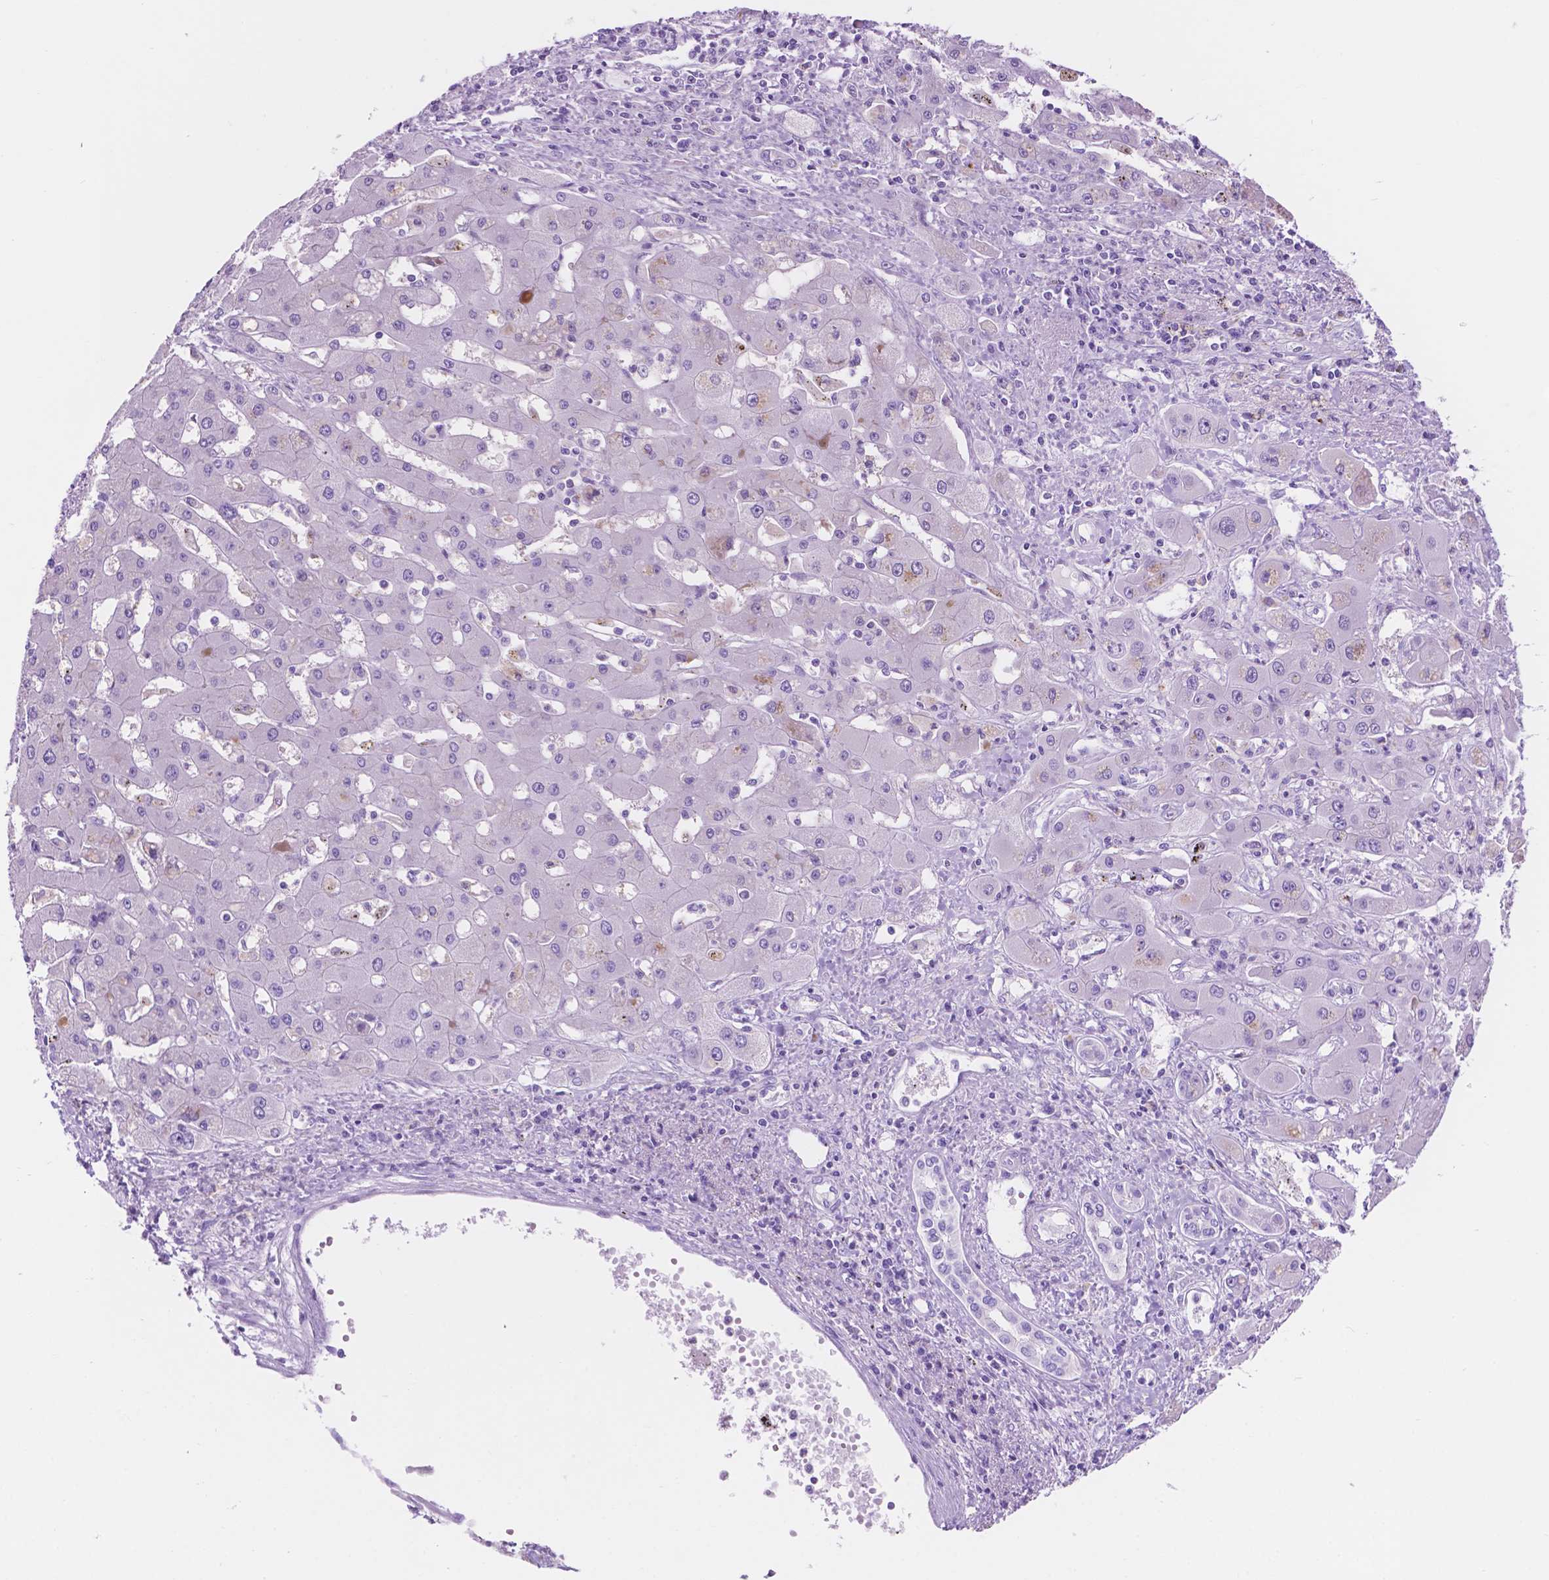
{"staining": {"intensity": "negative", "quantity": "none", "location": "none"}, "tissue": "liver cancer", "cell_type": "Tumor cells", "image_type": "cancer", "snomed": [{"axis": "morphology", "description": "Cholangiocarcinoma"}, {"axis": "topography", "description": "Liver"}], "caption": "Immunohistochemistry micrograph of neoplastic tissue: human liver cancer (cholangiocarcinoma) stained with DAB (3,3'-diaminobenzidine) reveals no significant protein expression in tumor cells.", "gene": "IGFN1", "patient": {"sex": "male", "age": 67}}